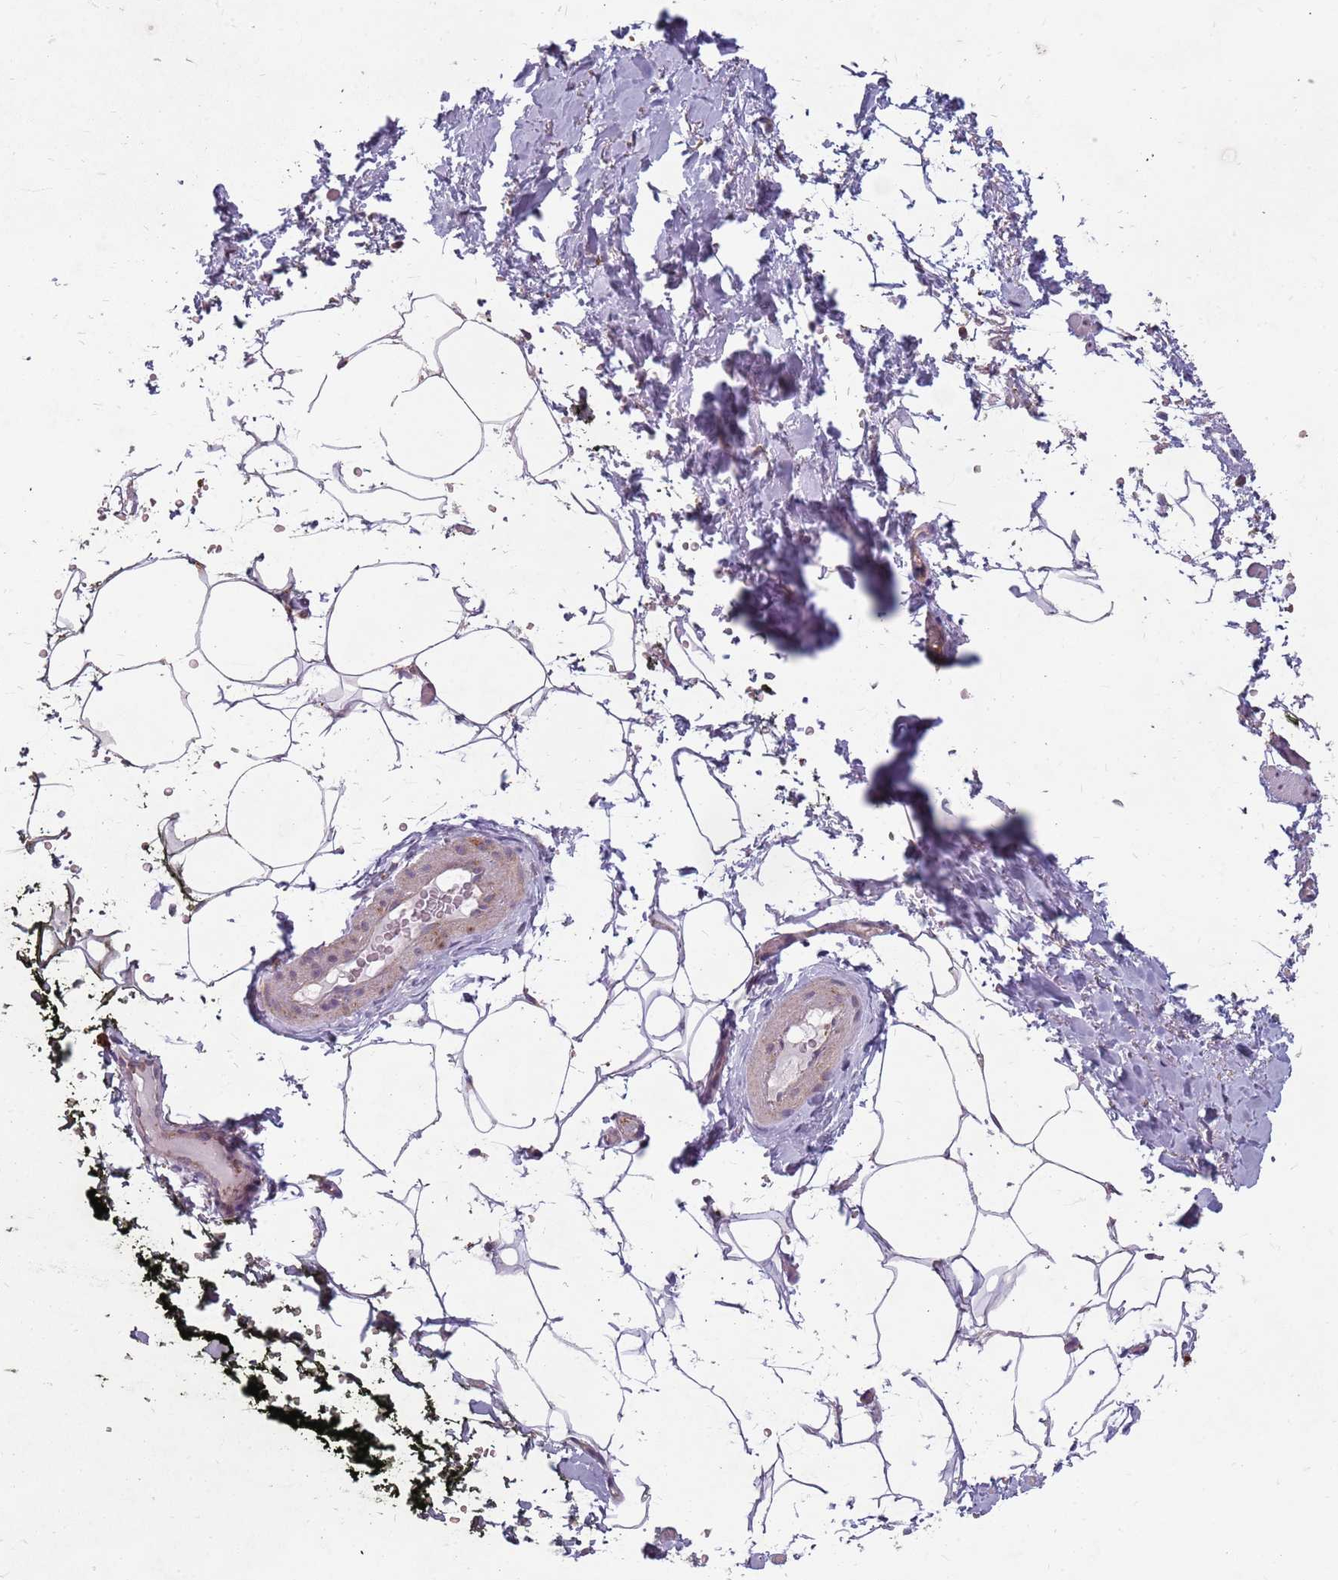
{"staining": {"intensity": "negative", "quantity": "none", "location": "none"}, "tissue": "adipose tissue", "cell_type": "Adipocytes", "image_type": "normal", "snomed": [{"axis": "morphology", "description": "Normal tissue, NOS"}, {"axis": "morphology", "description": "Adenocarcinoma, Low grade"}, {"axis": "topography", "description": "Prostate"}, {"axis": "topography", "description": "Peripheral nerve tissue"}], "caption": "This is an IHC micrograph of benign adipose tissue. There is no expression in adipocytes.", "gene": "NME4", "patient": {"sex": "male", "age": 63}}